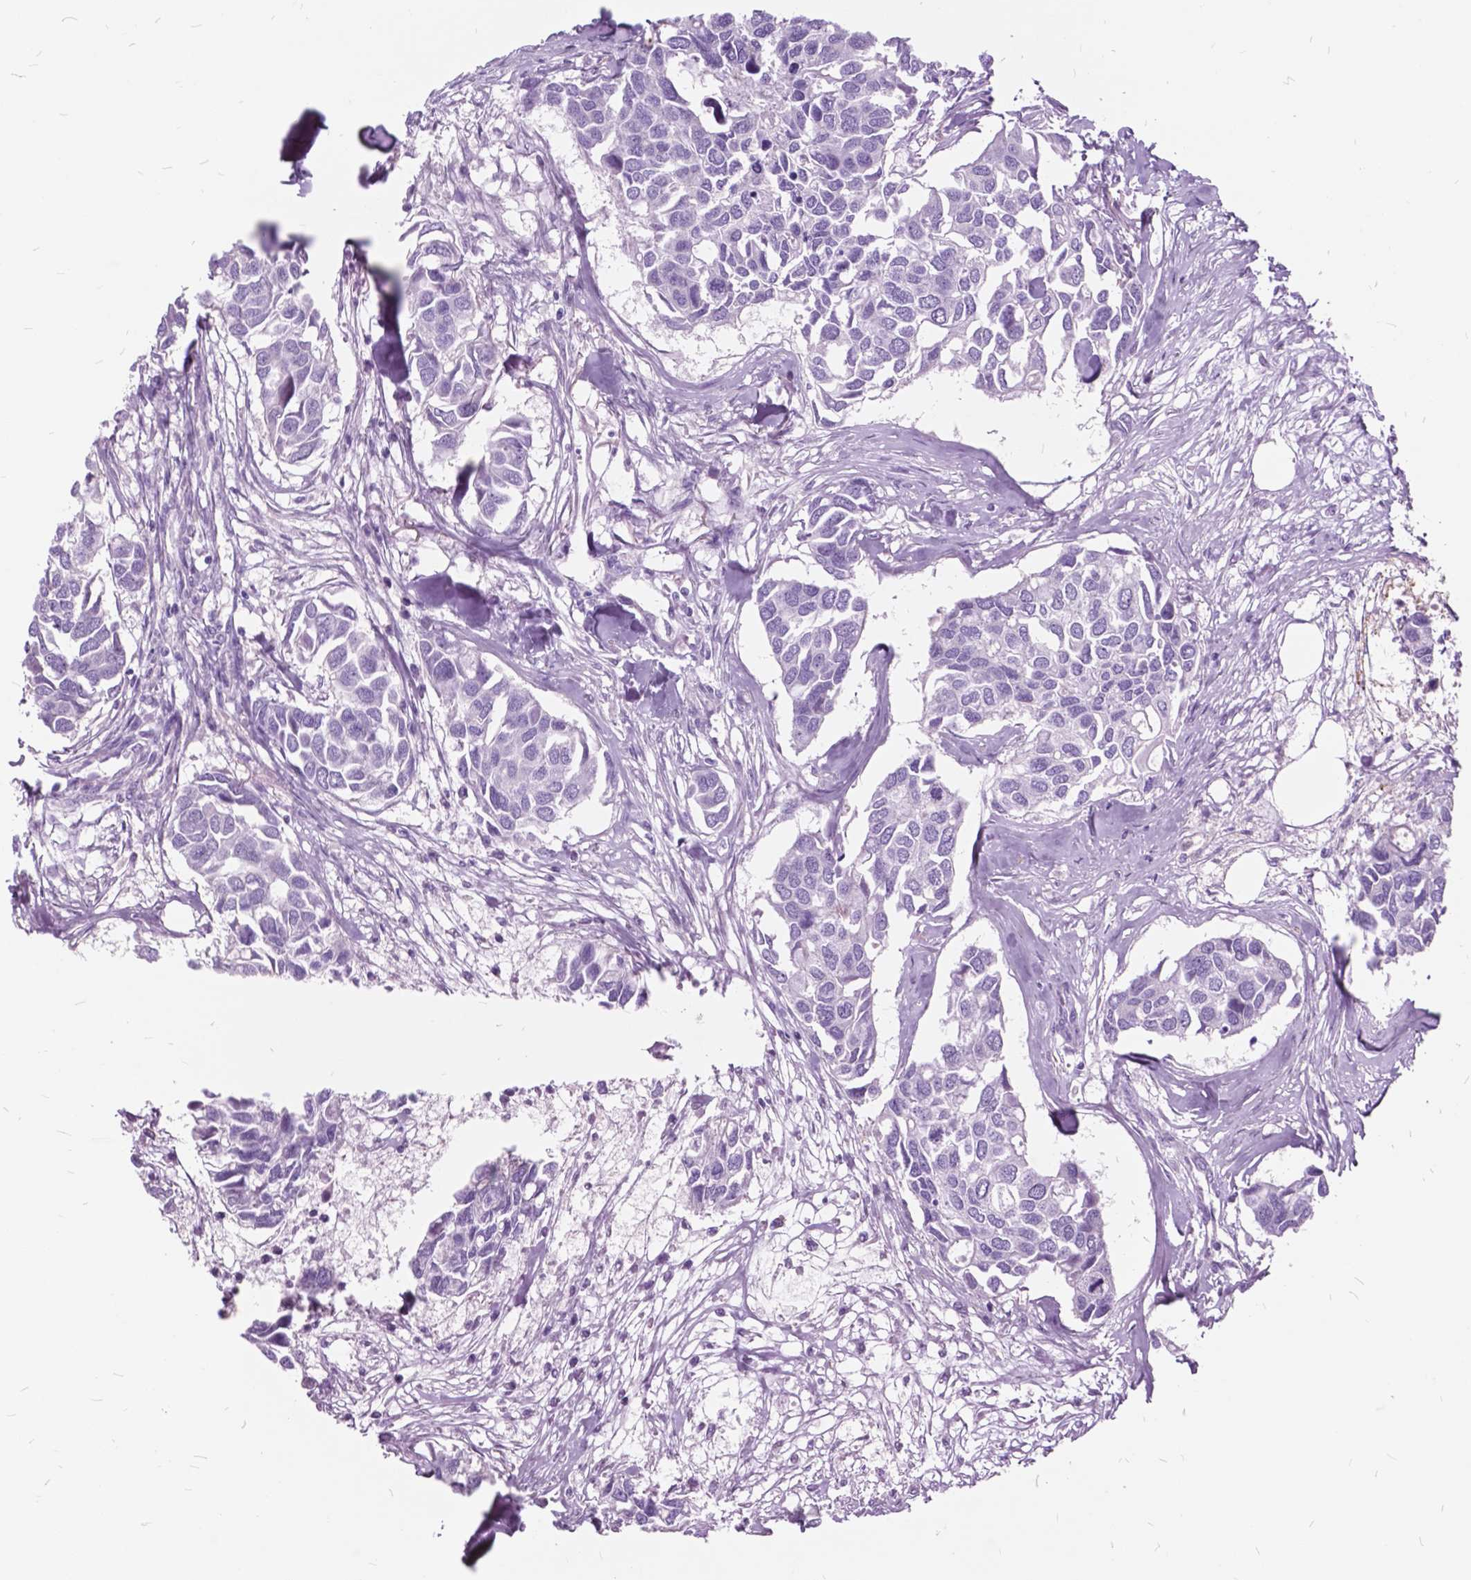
{"staining": {"intensity": "negative", "quantity": "none", "location": "none"}, "tissue": "breast cancer", "cell_type": "Tumor cells", "image_type": "cancer", "snomed": [{"axis": "morphology", "description": "Duct carcinoma"}, {"axis": "topography", "description": "Breast"}], "caption": "Histopathology image shows no significant protein positivity in tumor cells of breast intraductal carcinoma.", "gene": "GDF9", "patient": {"sex": "female", "age": 83}}